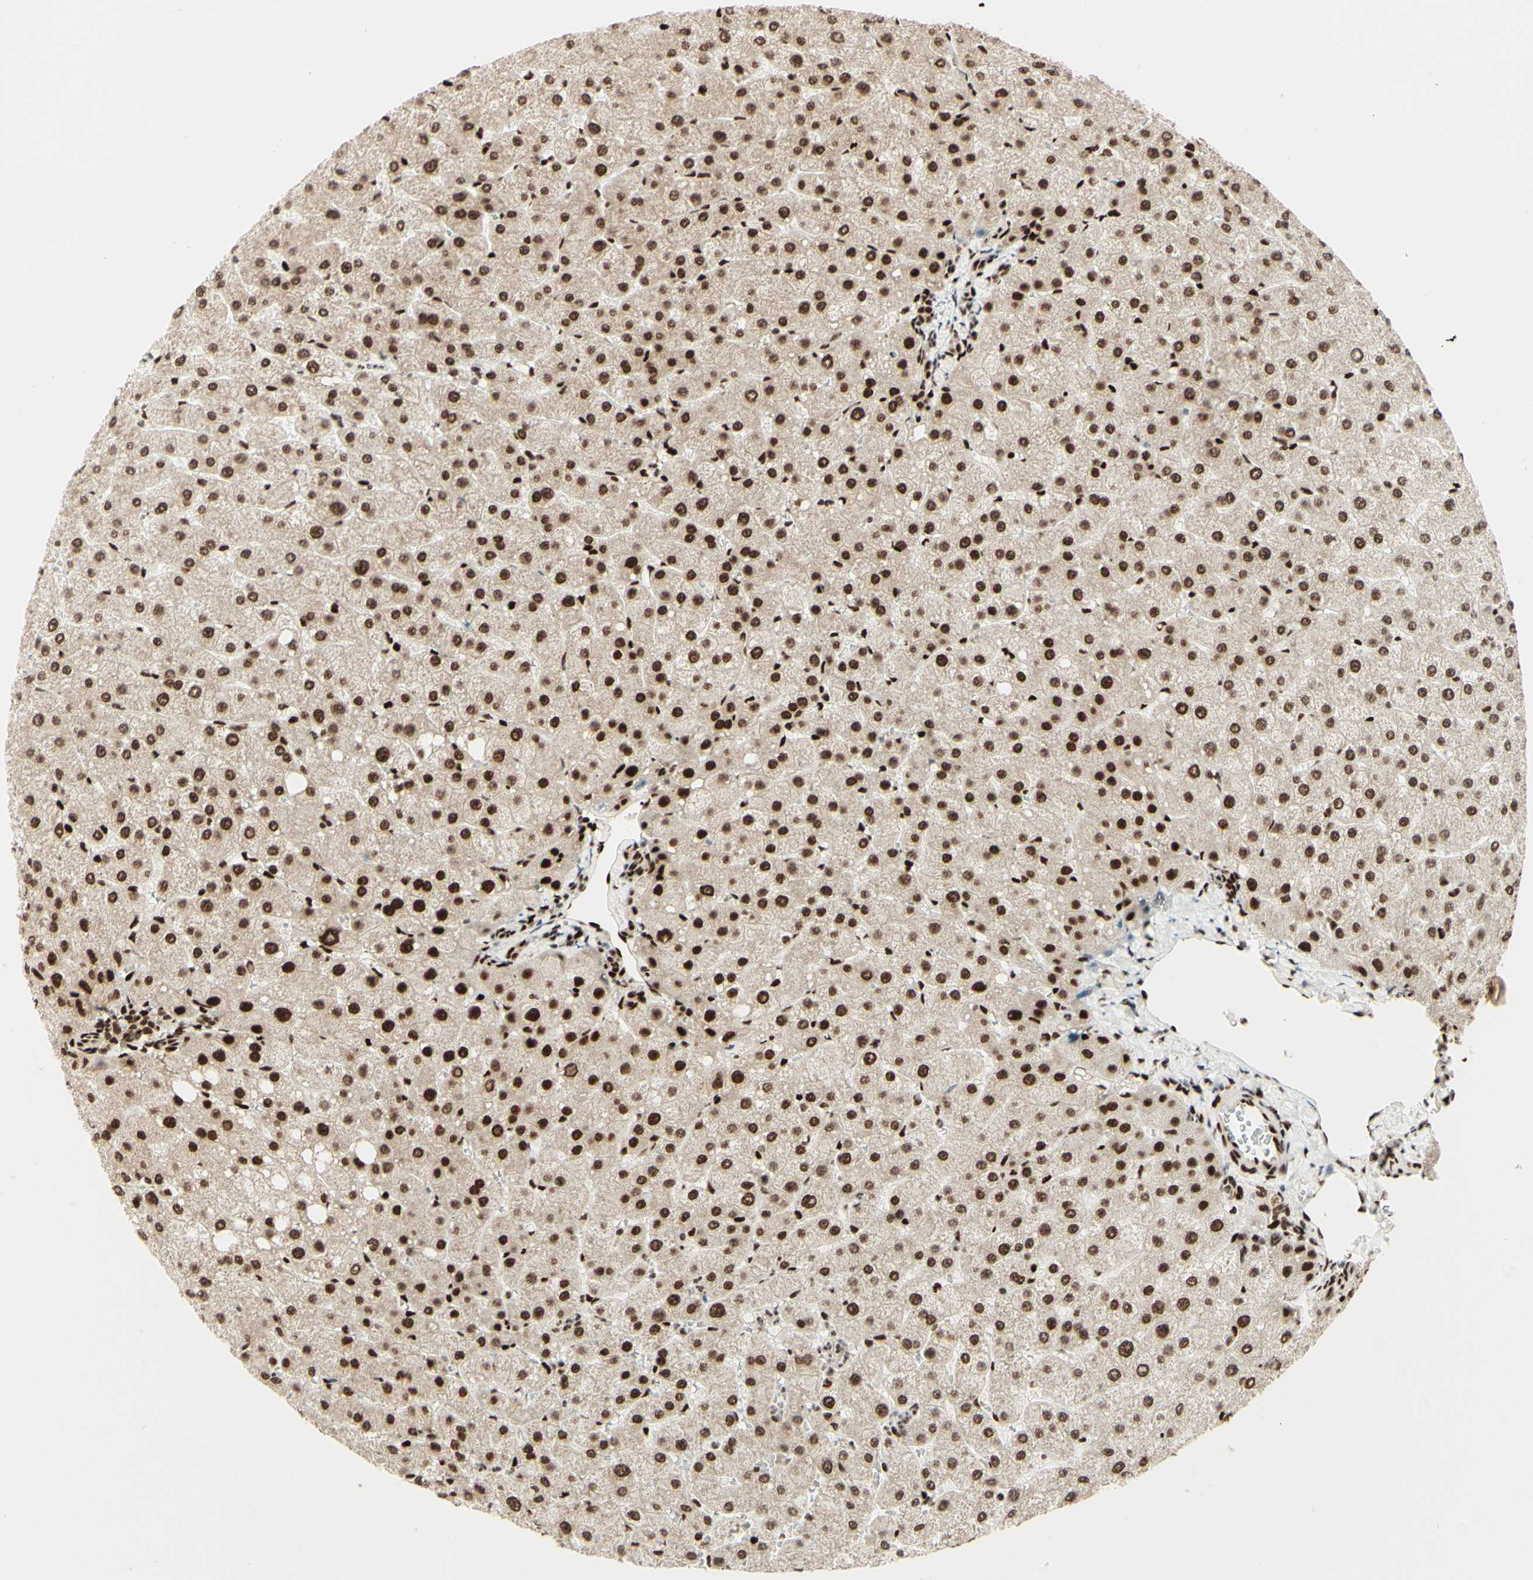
{"staining": {"intensity": "moderate", "quantity": ">75%", "location": "nuclear"}, "tissue": "liver", "cell_type": "Cholangiocytes", "image_type": "normal", "snomed": [{"axis": "morphology", "description": "Normal tissue, NOS"}, {"axis": "topography", "description": "Liver"}], "caption": "Moderate nuclear staining is appreciated in approximately >75% of cholangiocytes in unremarkable liver.", "gene": "NR3C1", "patient": {"sex": "male", "age": 55}}